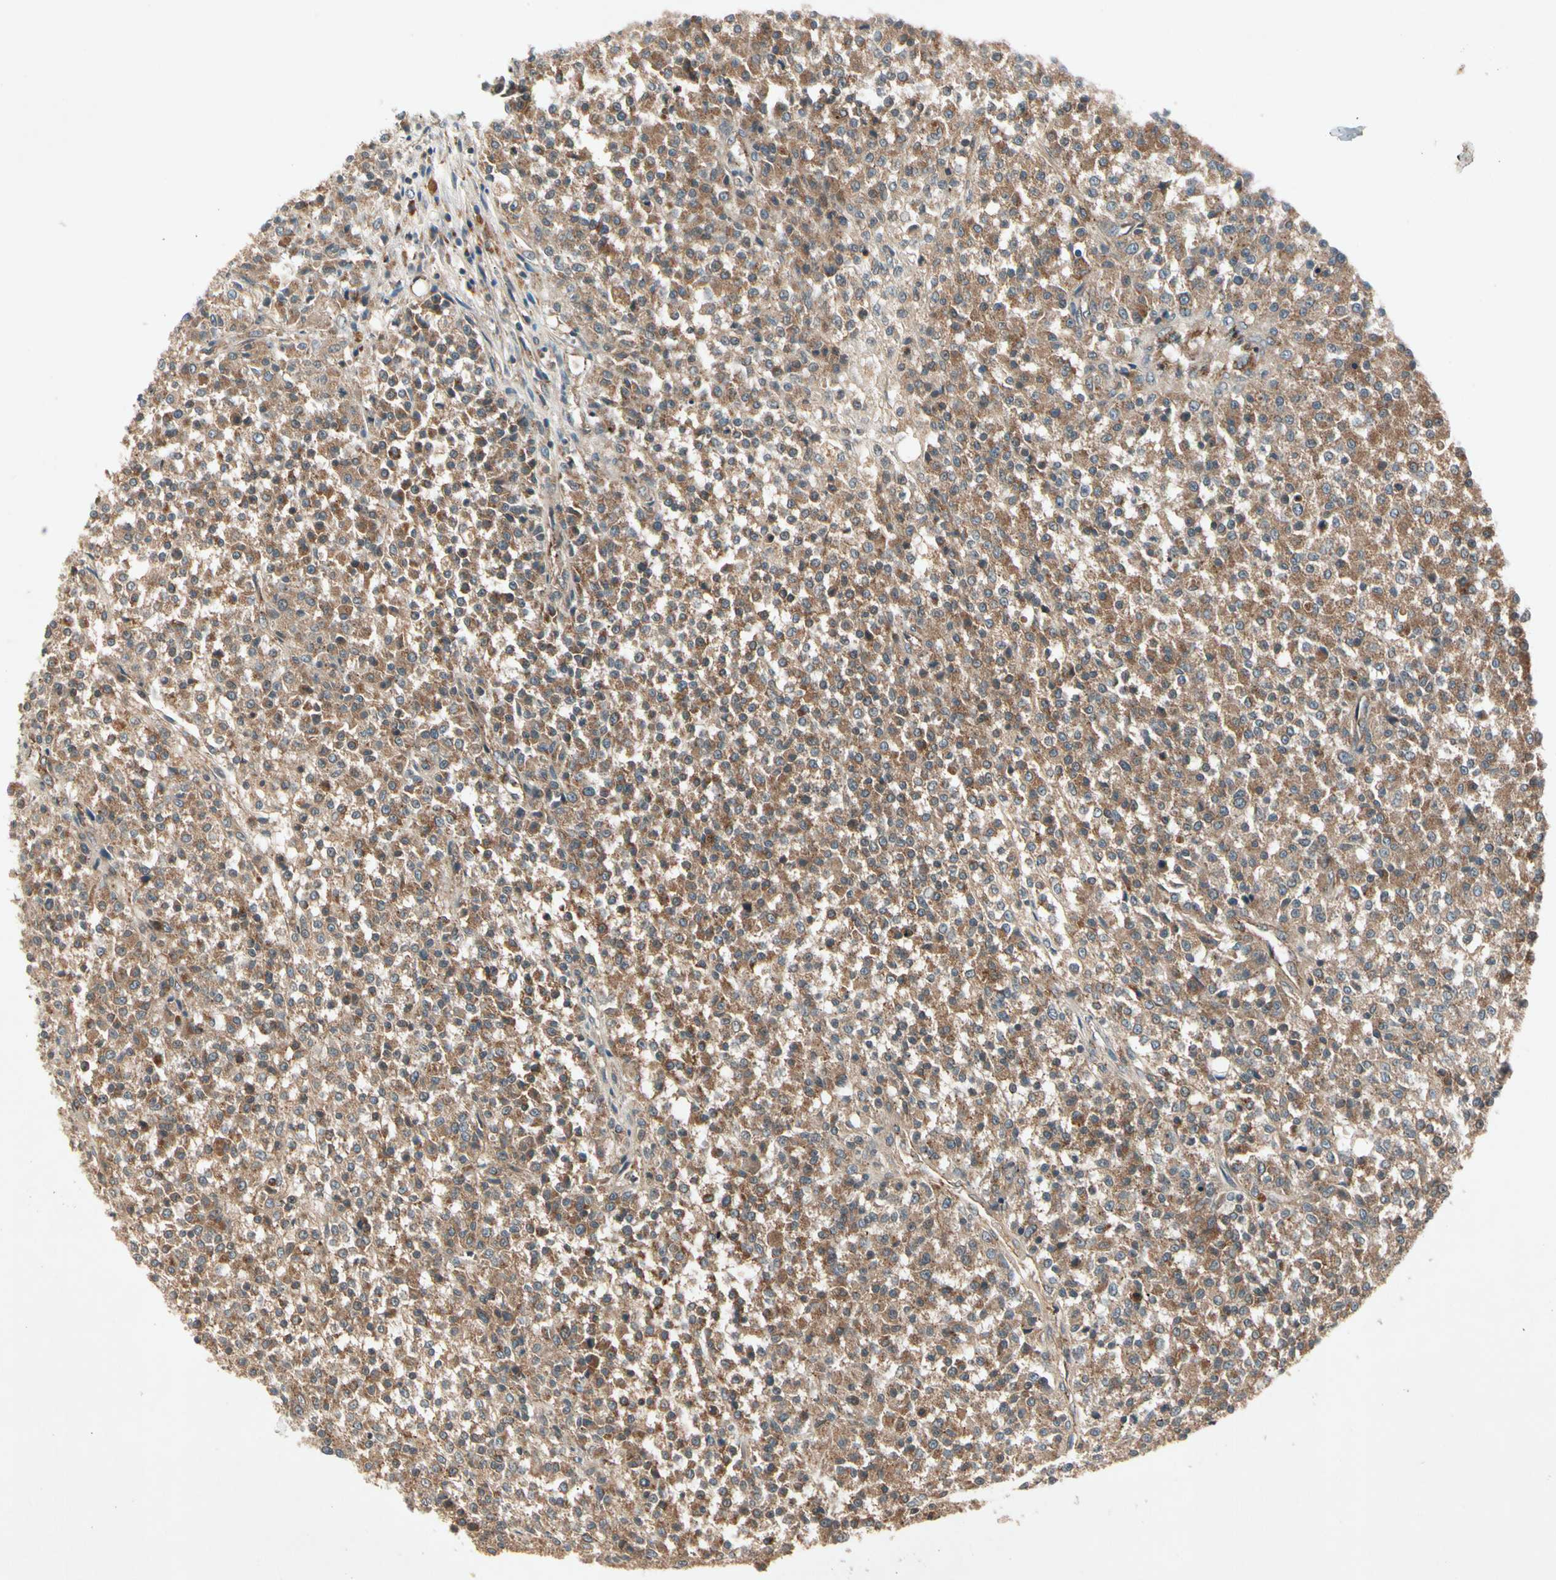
{"staining": {"intensity": "moderate", "quantity": ">75%", "location": "cytoplasmic/membranous"}, "tissue": "testis cancer", "cell_type": "Tumor cells", "image_type": "cancer", "snomed": [{"axis": "morphology", "description": "Seminoma, NOS"}, {"axis": "topography", "description": "Testis"}], "caption": "Moderate cytoplasmic/membranous protein positivity is appreciated in approximately >75% of tumor cells in testis seminoma.", "gene": "FLOT1", "patient": {"sex": "male", "age": 59}}